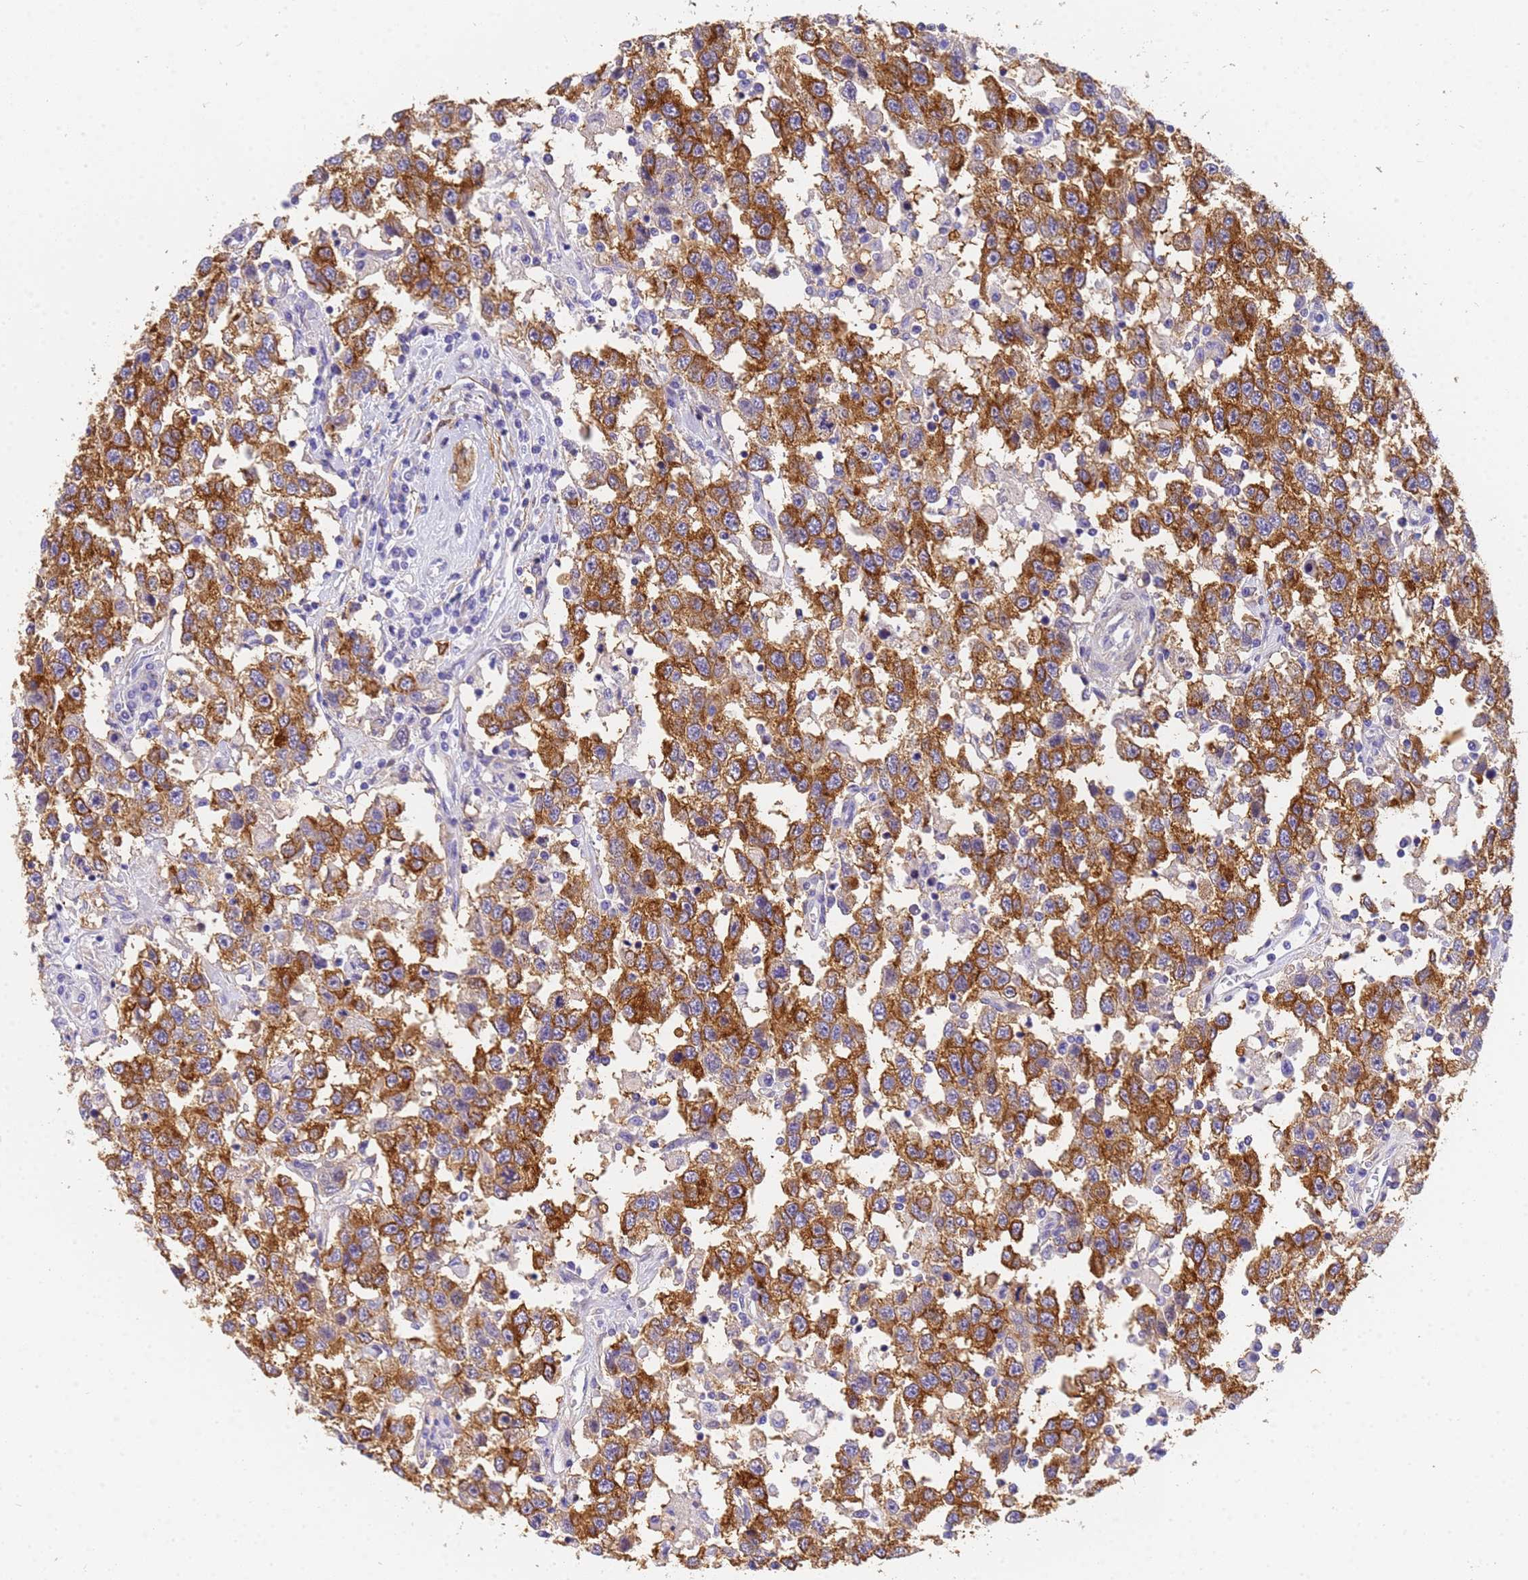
{"staining": {"intensity": "strong", "quantity": ">75%", "location": "cytoplasmic/membranous"}, "tissue": "testis cancer", "cell_type": "Tumor cells", "image_type": "cancer", "snomed": [{"axis": "morphology", "description": "Seminoma, NOS"}, {"axis": "topography", "description": "Testis"}], "caption": "This histopathology image shows testis cancer stained with immunohistochemistry (IHC) to label a protein in brown. The cytoplasmic/membranous of tumor cells show strong positivity for the protein. Nuclei are counter-stained blue.", "gene": "MVB12A", "patient": {"sex": "male", "age": 41}}